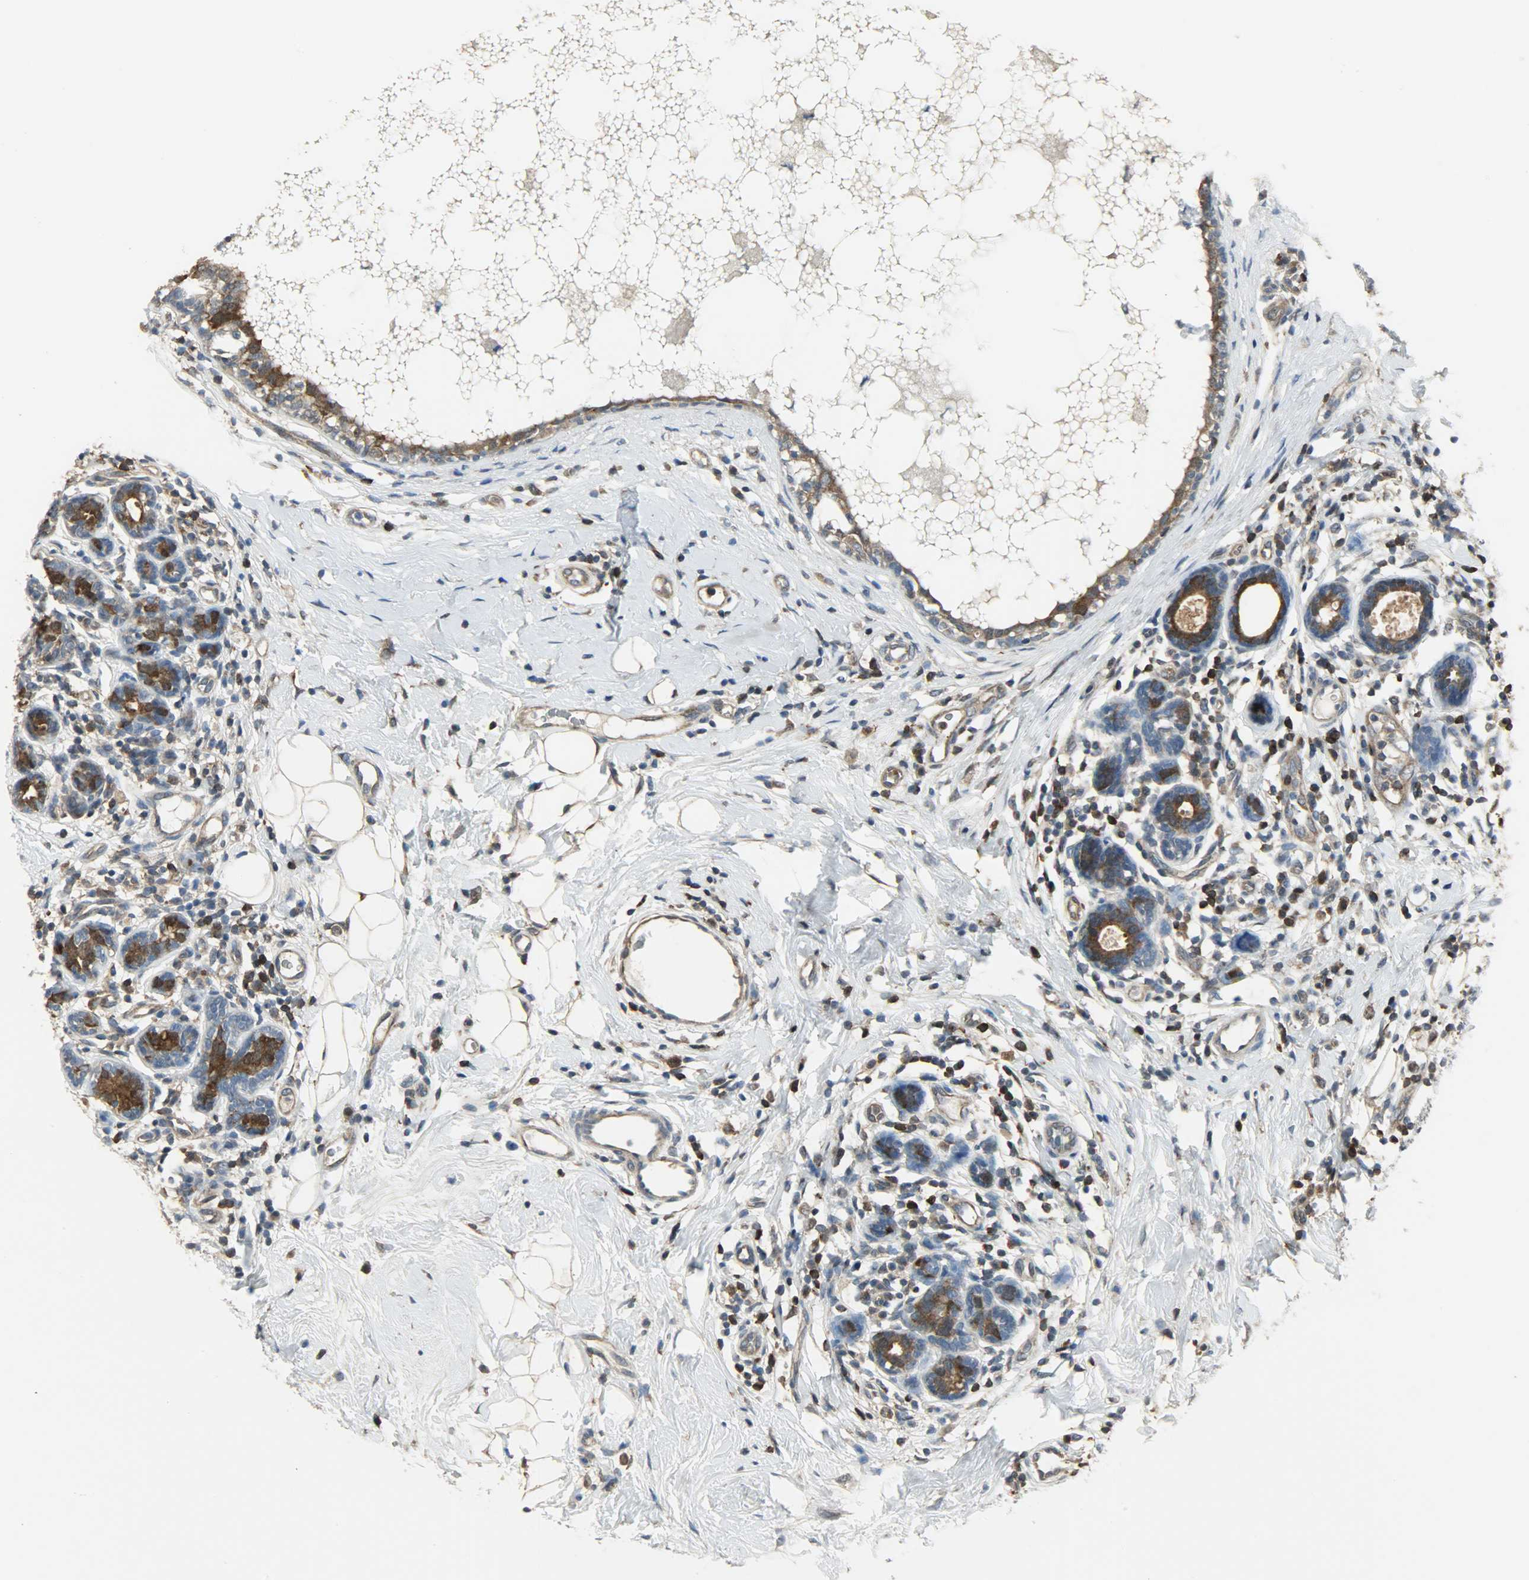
{"staining": {"intensity": "strong", "quantity": ">75%", "location": "cytoplasmic/membranous"}, "tissue": "breast cancer", "cell_type": "Tumor cells", "image_type": "cancer", "snomed": [{"axis": "morphology", "description": "Duct carcinoma"}, {"axis": "topography", "description": "Breast"}], "caption": "Breast infiltrating ductal carcinoma stained for a protein demonstrates strong cytoplasmic/membranous positivity in tumor cells.", "gene": "LDHB", "patient": {"sex": "female", "age": 40}}